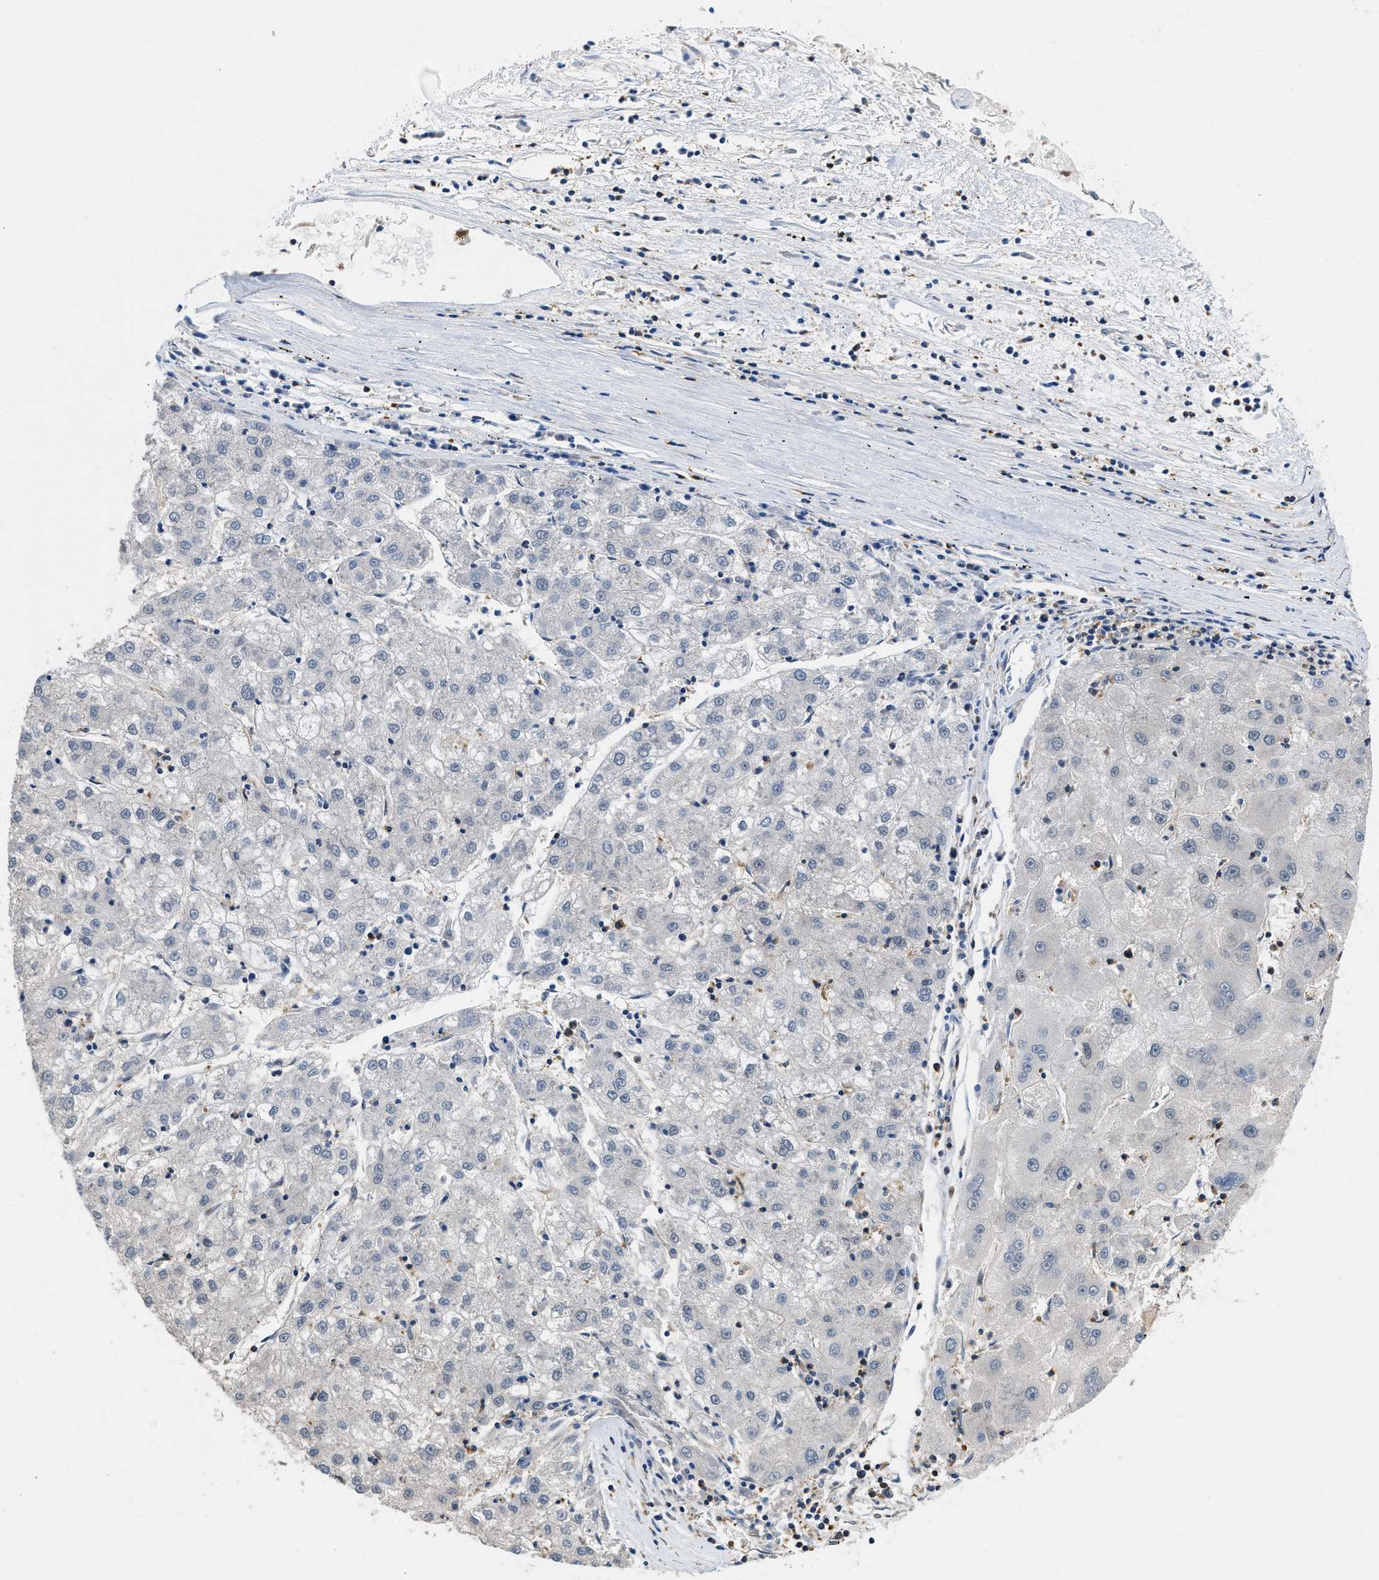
{"staining": {"intensity": "negative", "quantity": "none", "location": "none"}, "tissue": "liver cancer", "cell_type": "Tumor cells", "image_type": "cancer", "snomed": [{"axis": "morphology", "description": "Carcinoma, Hepatocellular, NOS"}, {"axis": "topography", "description": "Liver"}], "caption": "Immunohistochemical staining of hepatocellular carcinoma (liver) reveals no significant positivity in tumor cells.", "gene": "ATF7IP", "patient": {"sex": "male", "age": 72}}